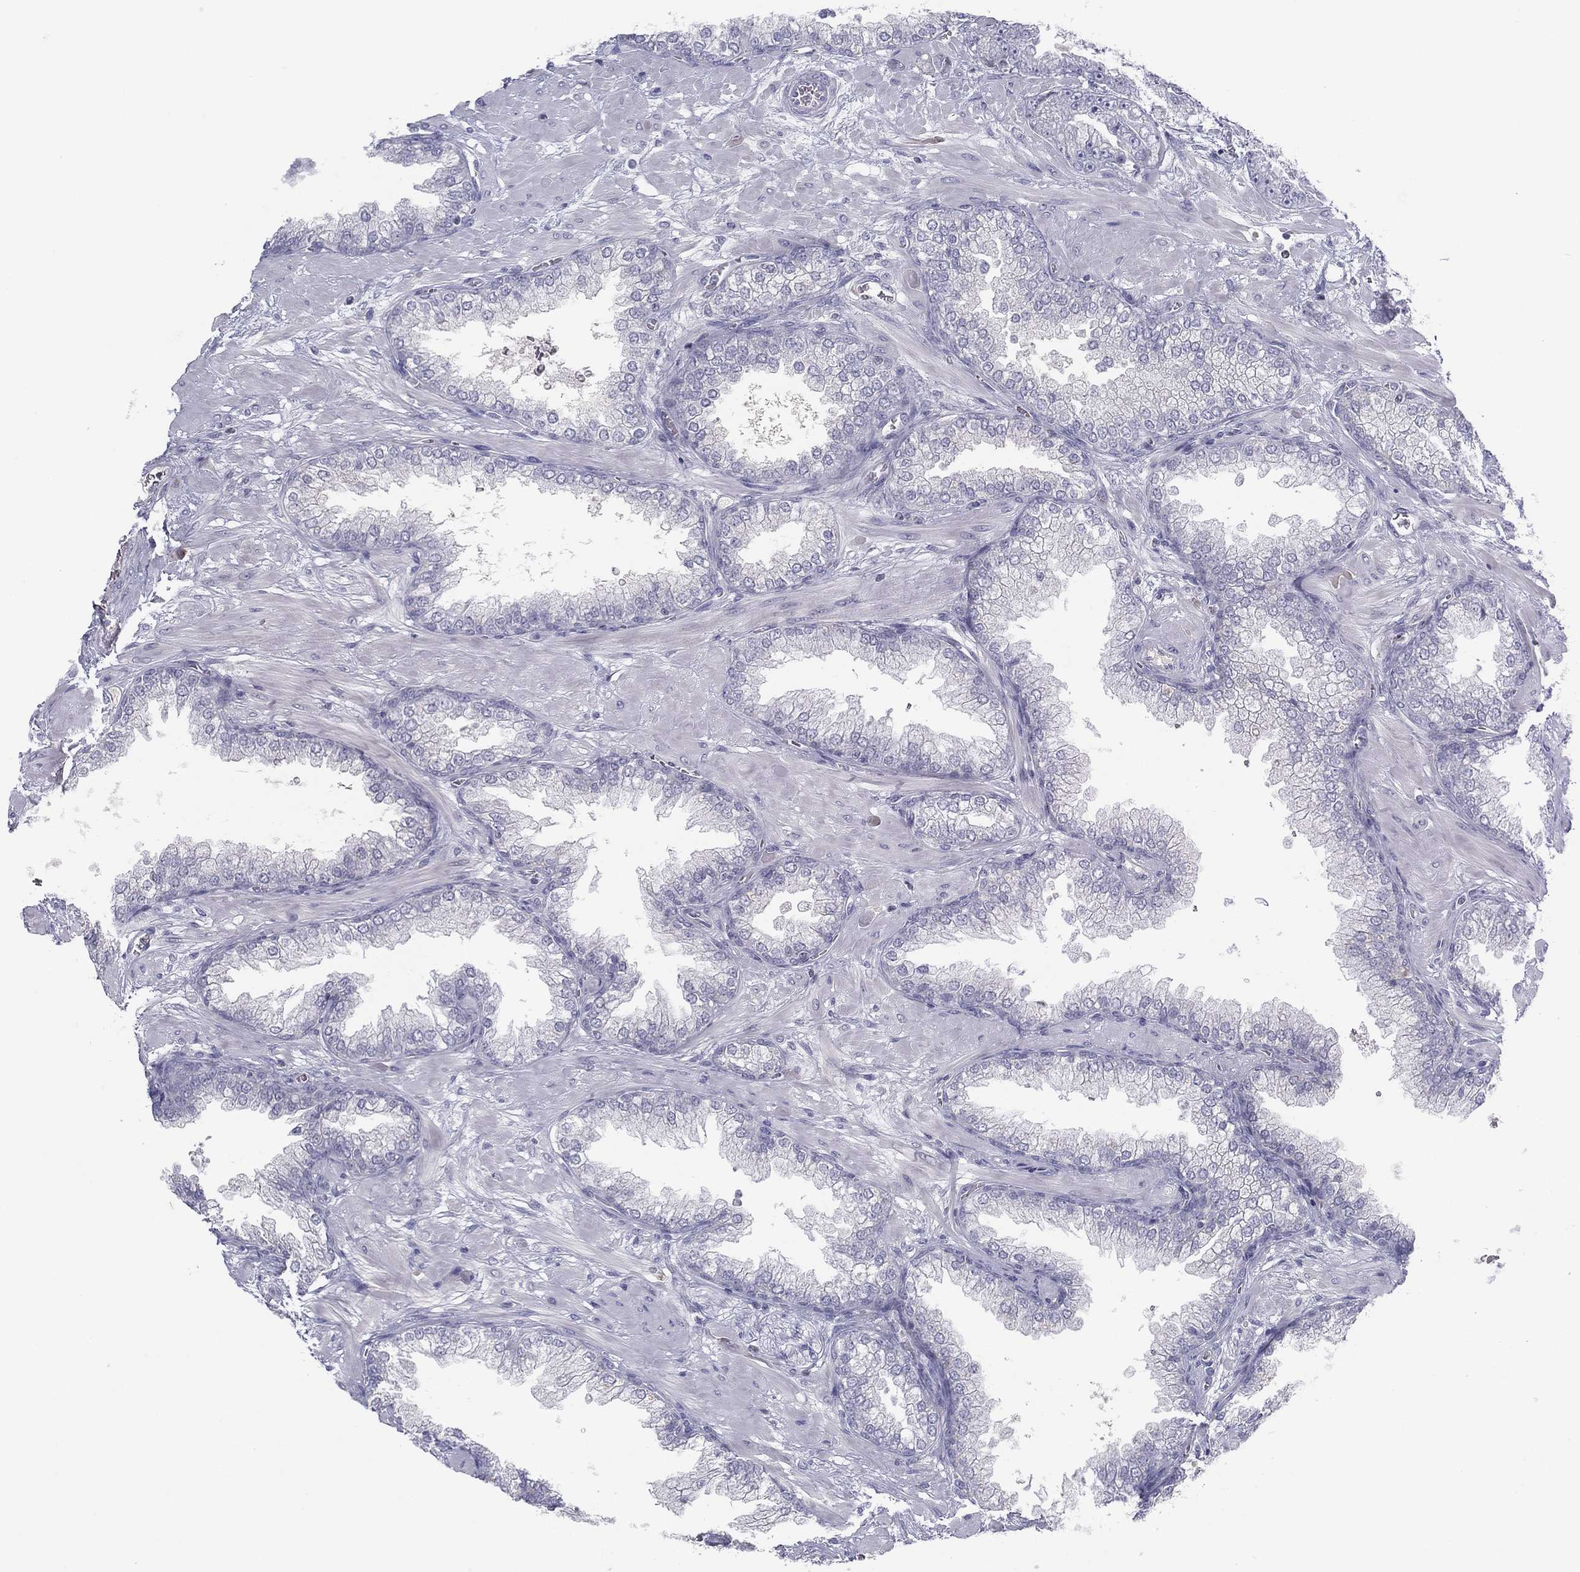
{"staining": {"intensity": "negative", "quantity": "none", "location": "none"}, "tissue": "prostate cancer", "cell_type": "Tumor cells", "image_type": "cancer", "snomed": [{"axis": "morphology", "description": "Adenocarcinoma, Low grade"}, {"axis": "topography", "description": "Prostate"}], "caption": "Immunohistochemistry photomicrograph of prostate cancer stained for a protein (brown), which displays no staining in tumor cells.", "gene": "CPT1B", "patient": {"sex": "male", "age": 57}}